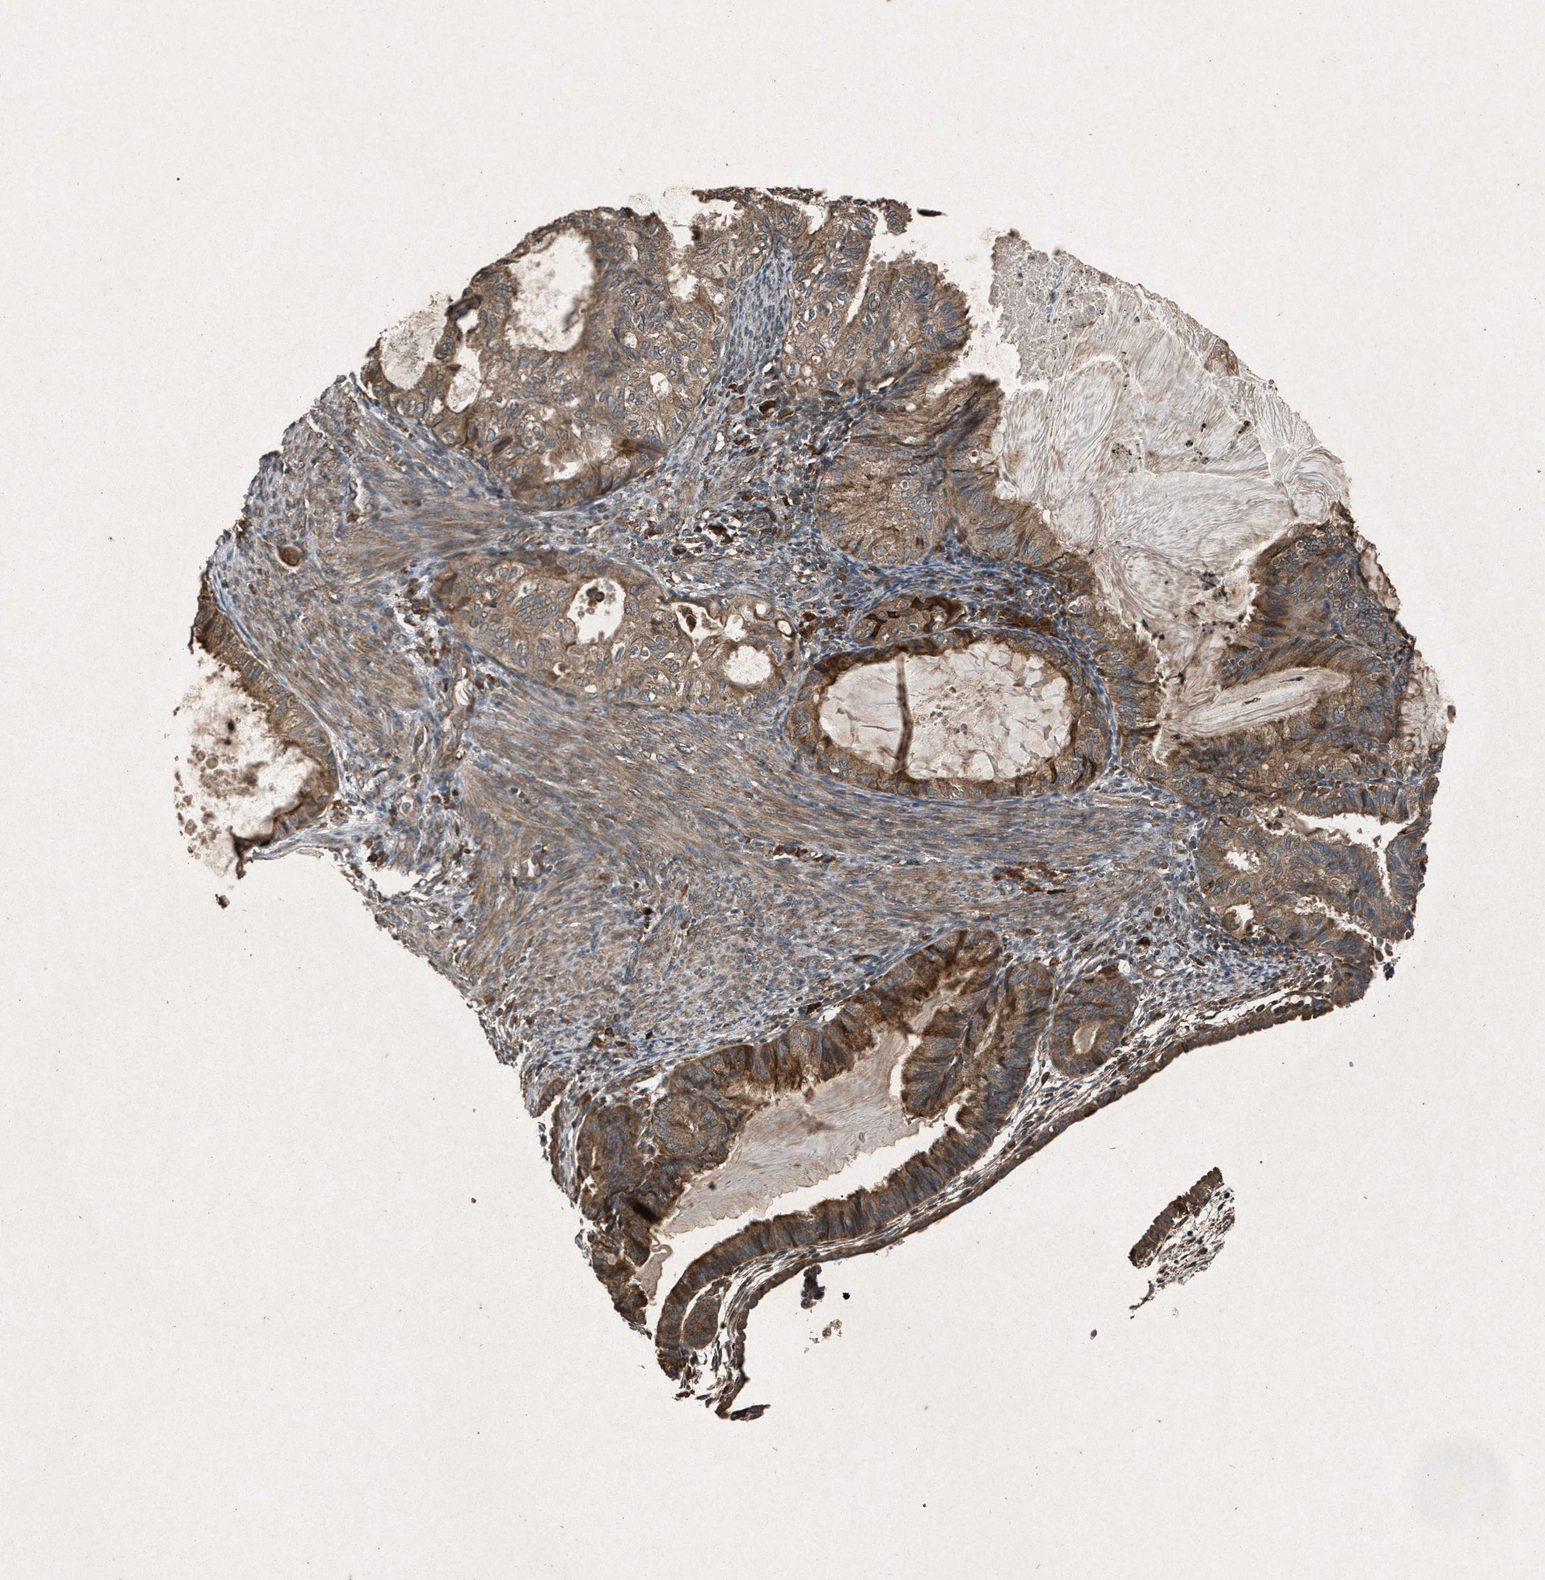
{"staining": {"intensity": "moderate", "quantity": ">75%", "location": "cytoplasmic/membranous"}, "tissue": "cervical cancer", "cell_type": "Tumor cells", "image_type": "cancer", "snomed": [{"axis": "morphology", "description": "Normal tissue, NOS"}, {"axis": "morphology", "description": "Adenocarcinoma, NOS"}, {"axis": "topography", "description": "Cervix"}, {"axis": "topography", "description": "Endometrium"}], "caption": "This photomicrograph shows immunohistochemistry staining of human cervical adenocarcinoma, with medium moderate cytoplasmic/membranous positivity in approximately >75% of tumor cells.", "gene": "CALR", "patient": {"sex": "female", "age": 86}}